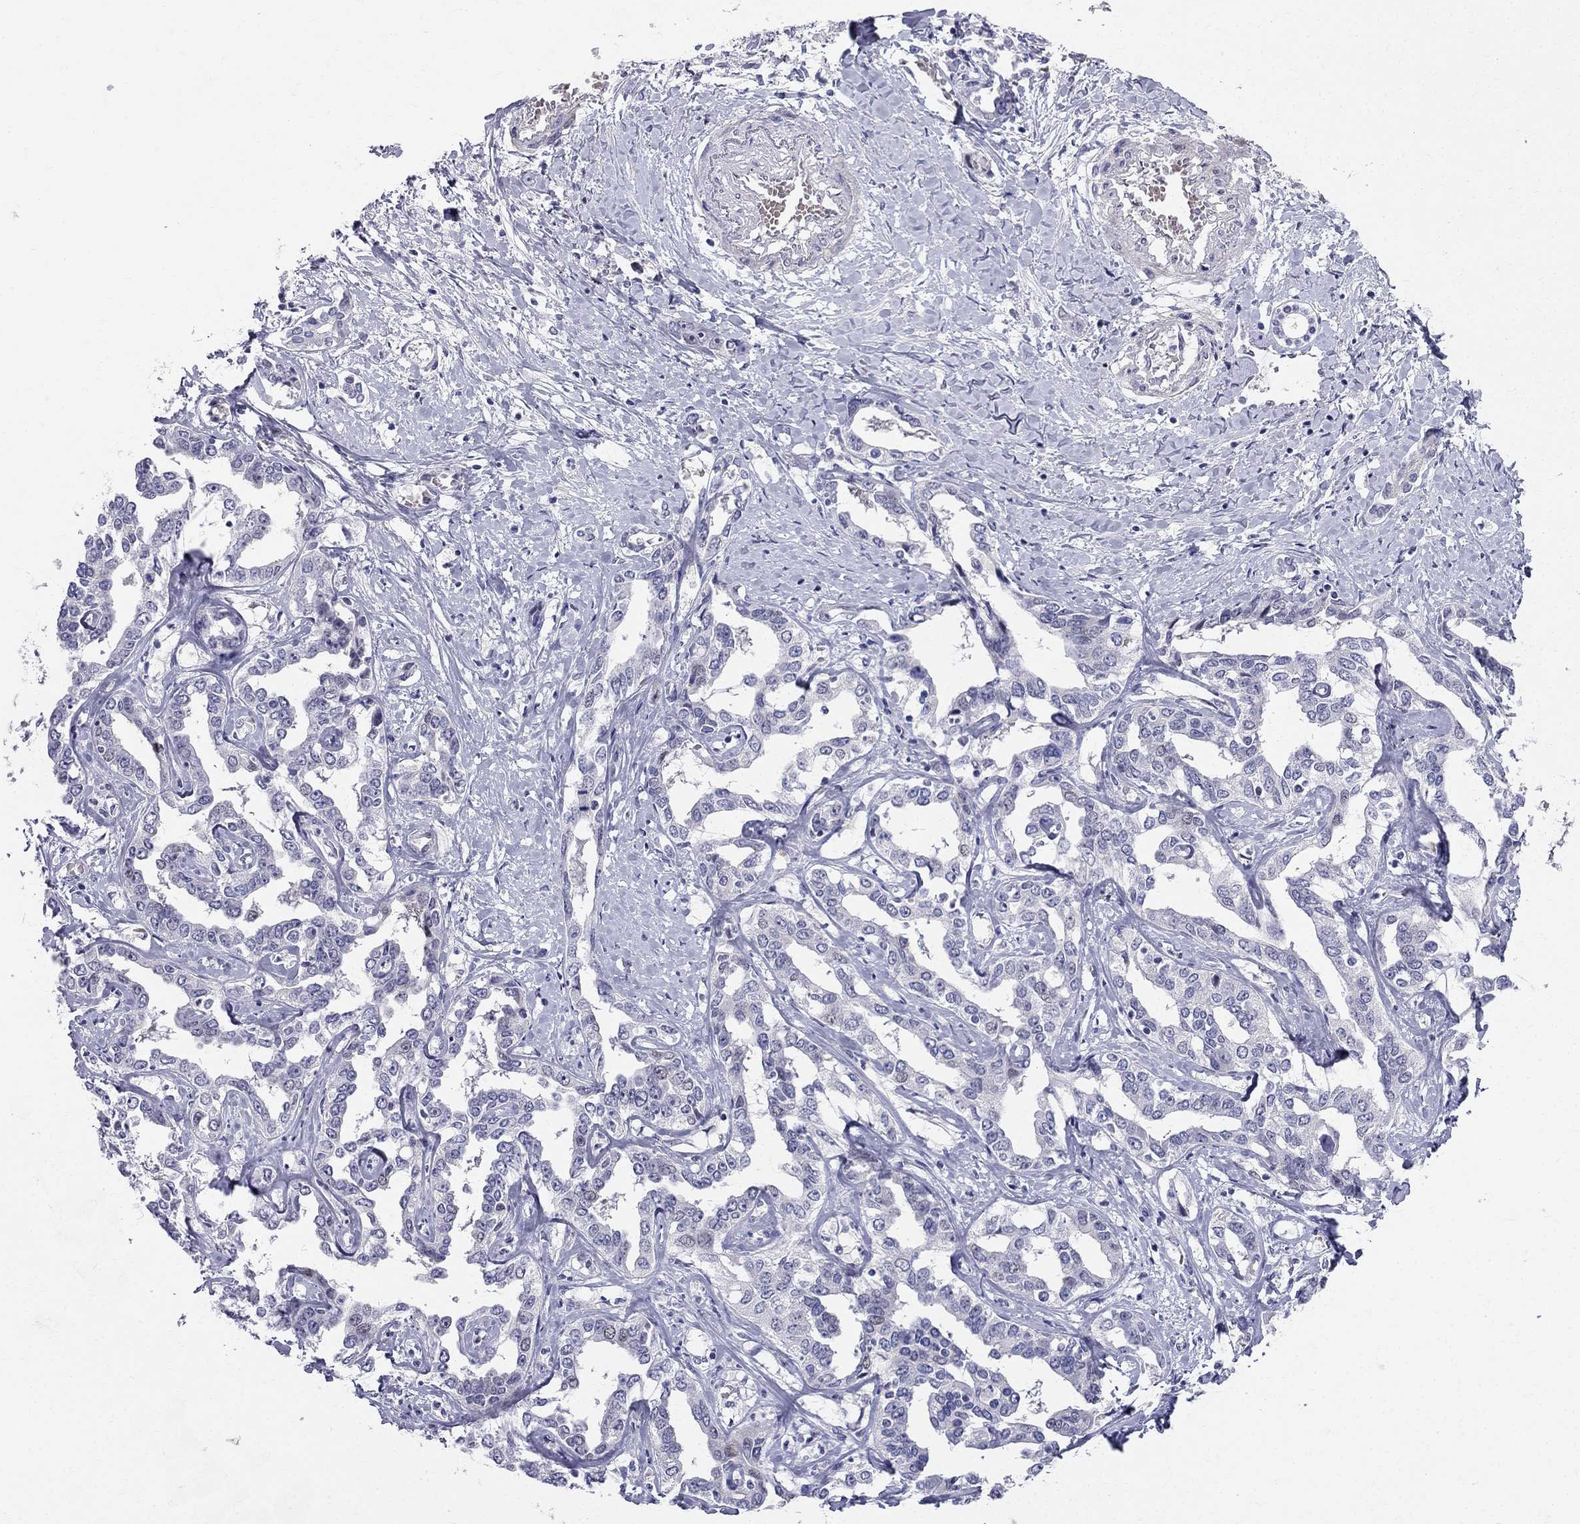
{"staining": {"intensity": "negative", "quantity": "none", "location": "none"}, "tissue": "liver cancer", "cell_type": "Tumor cells", "image_type": "cancer", "snomed": [{"axis": "morphology", "description": "Cholangiocarcinoma"}, {"axis": "topography", "description": "Liver"}], "caption": "An immunohistochemistry image of cholangiocarcinoma (liver) is shown. There is no staining in tumor cells of cholangiocarcinoma (liver).", "gene": "BAG5", "patient": {"sex": "male", "age": 59}}